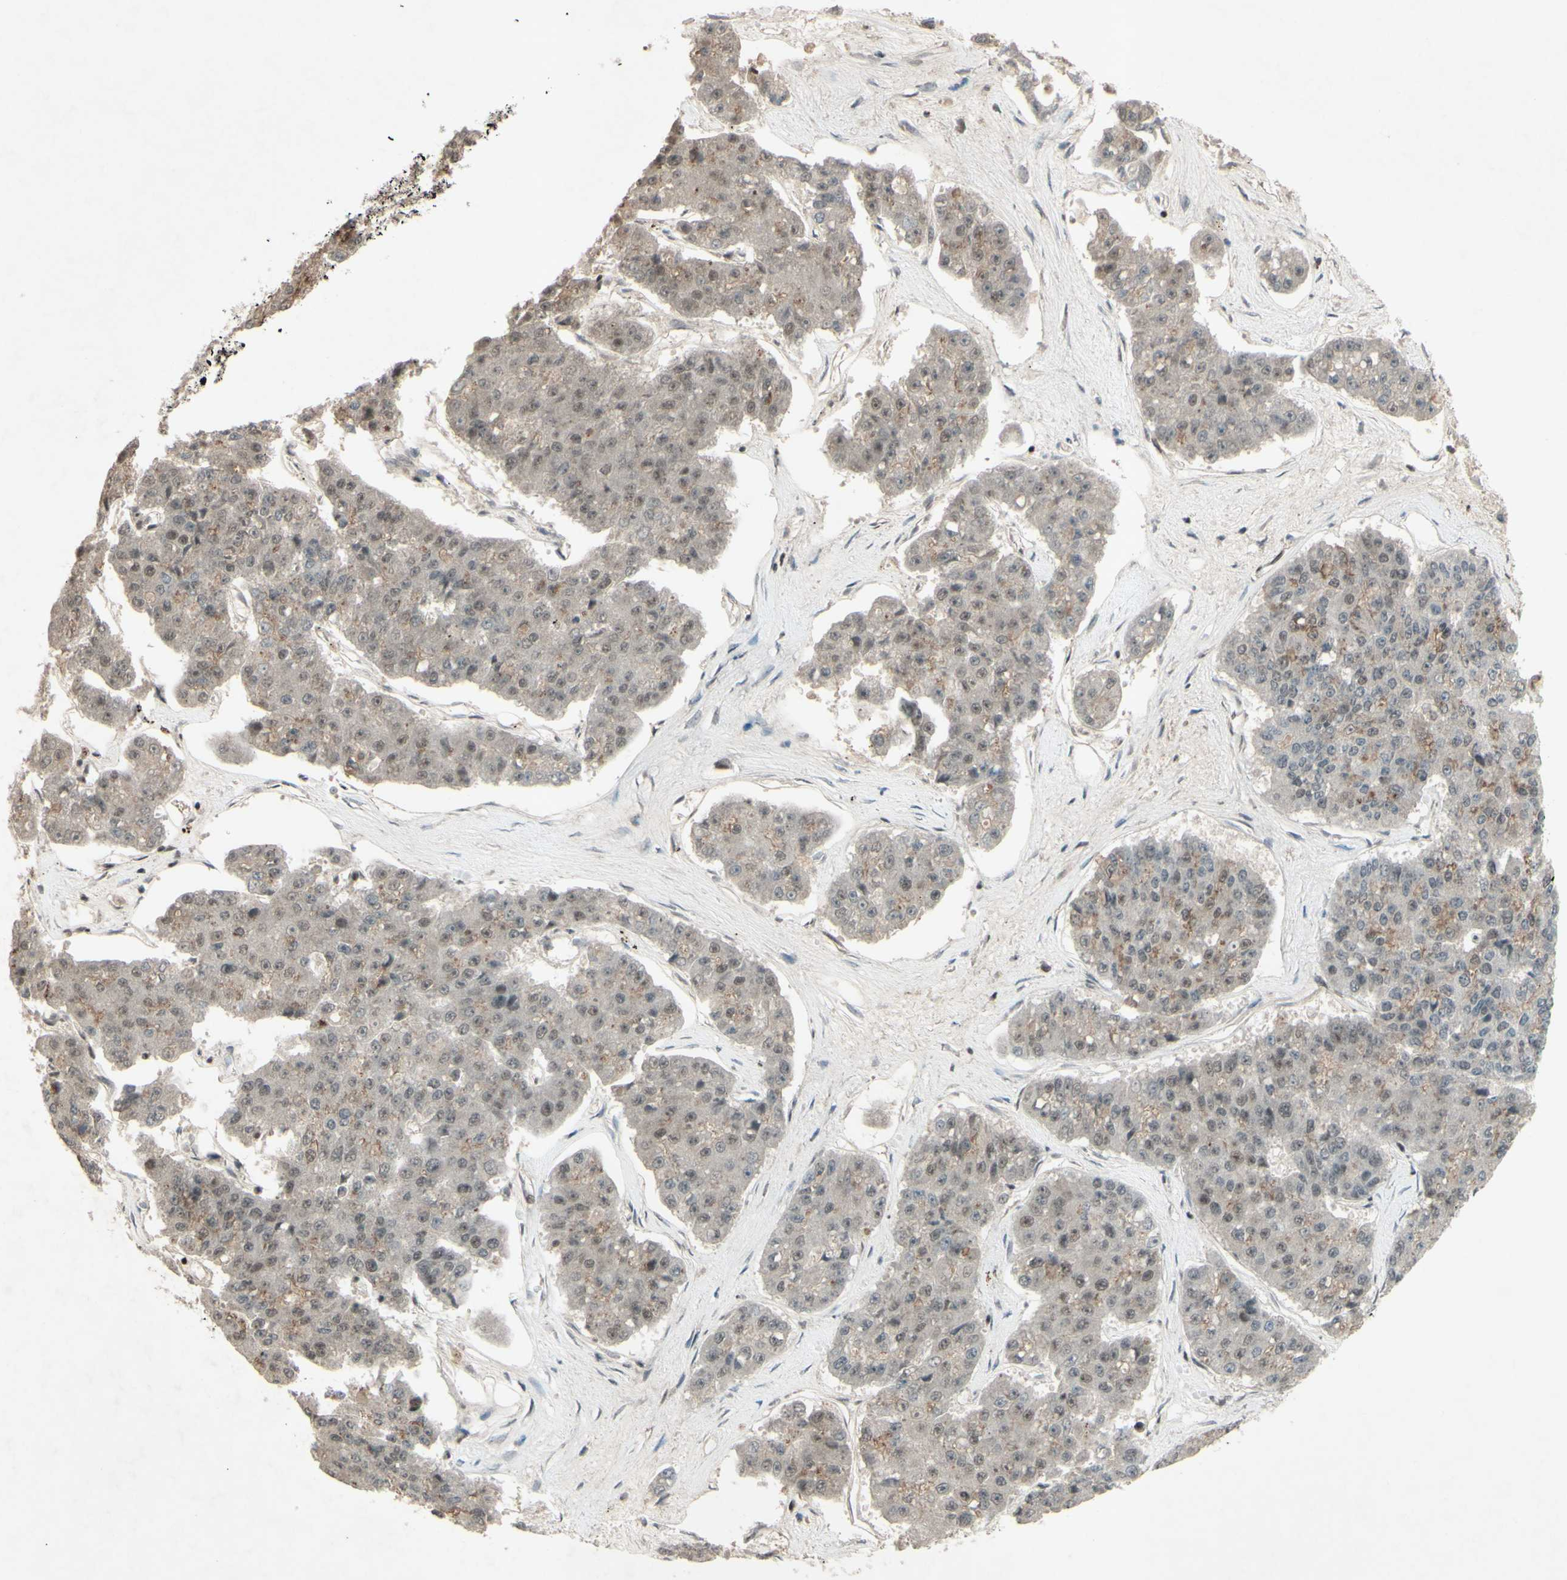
{"staining": {"intensity": "weak", "quantity": "25%-75%", "location": "nuclear"}, "tissue": "pancreatic cancer", "cell_type": "Tumor cells", "image_type": "cancer", "snomed": [{"axis": "morphology", "description": "Adenocarcinoma, NOS"}, {"axis": "topography", "description": "Pancreas"}], "caption": "Pancreatic cancer stained for a protein demonstrates weak nuclear positivity in tumor cells.", "gene": "SNW1", "patient": {"sex": "male", "age": 50}}